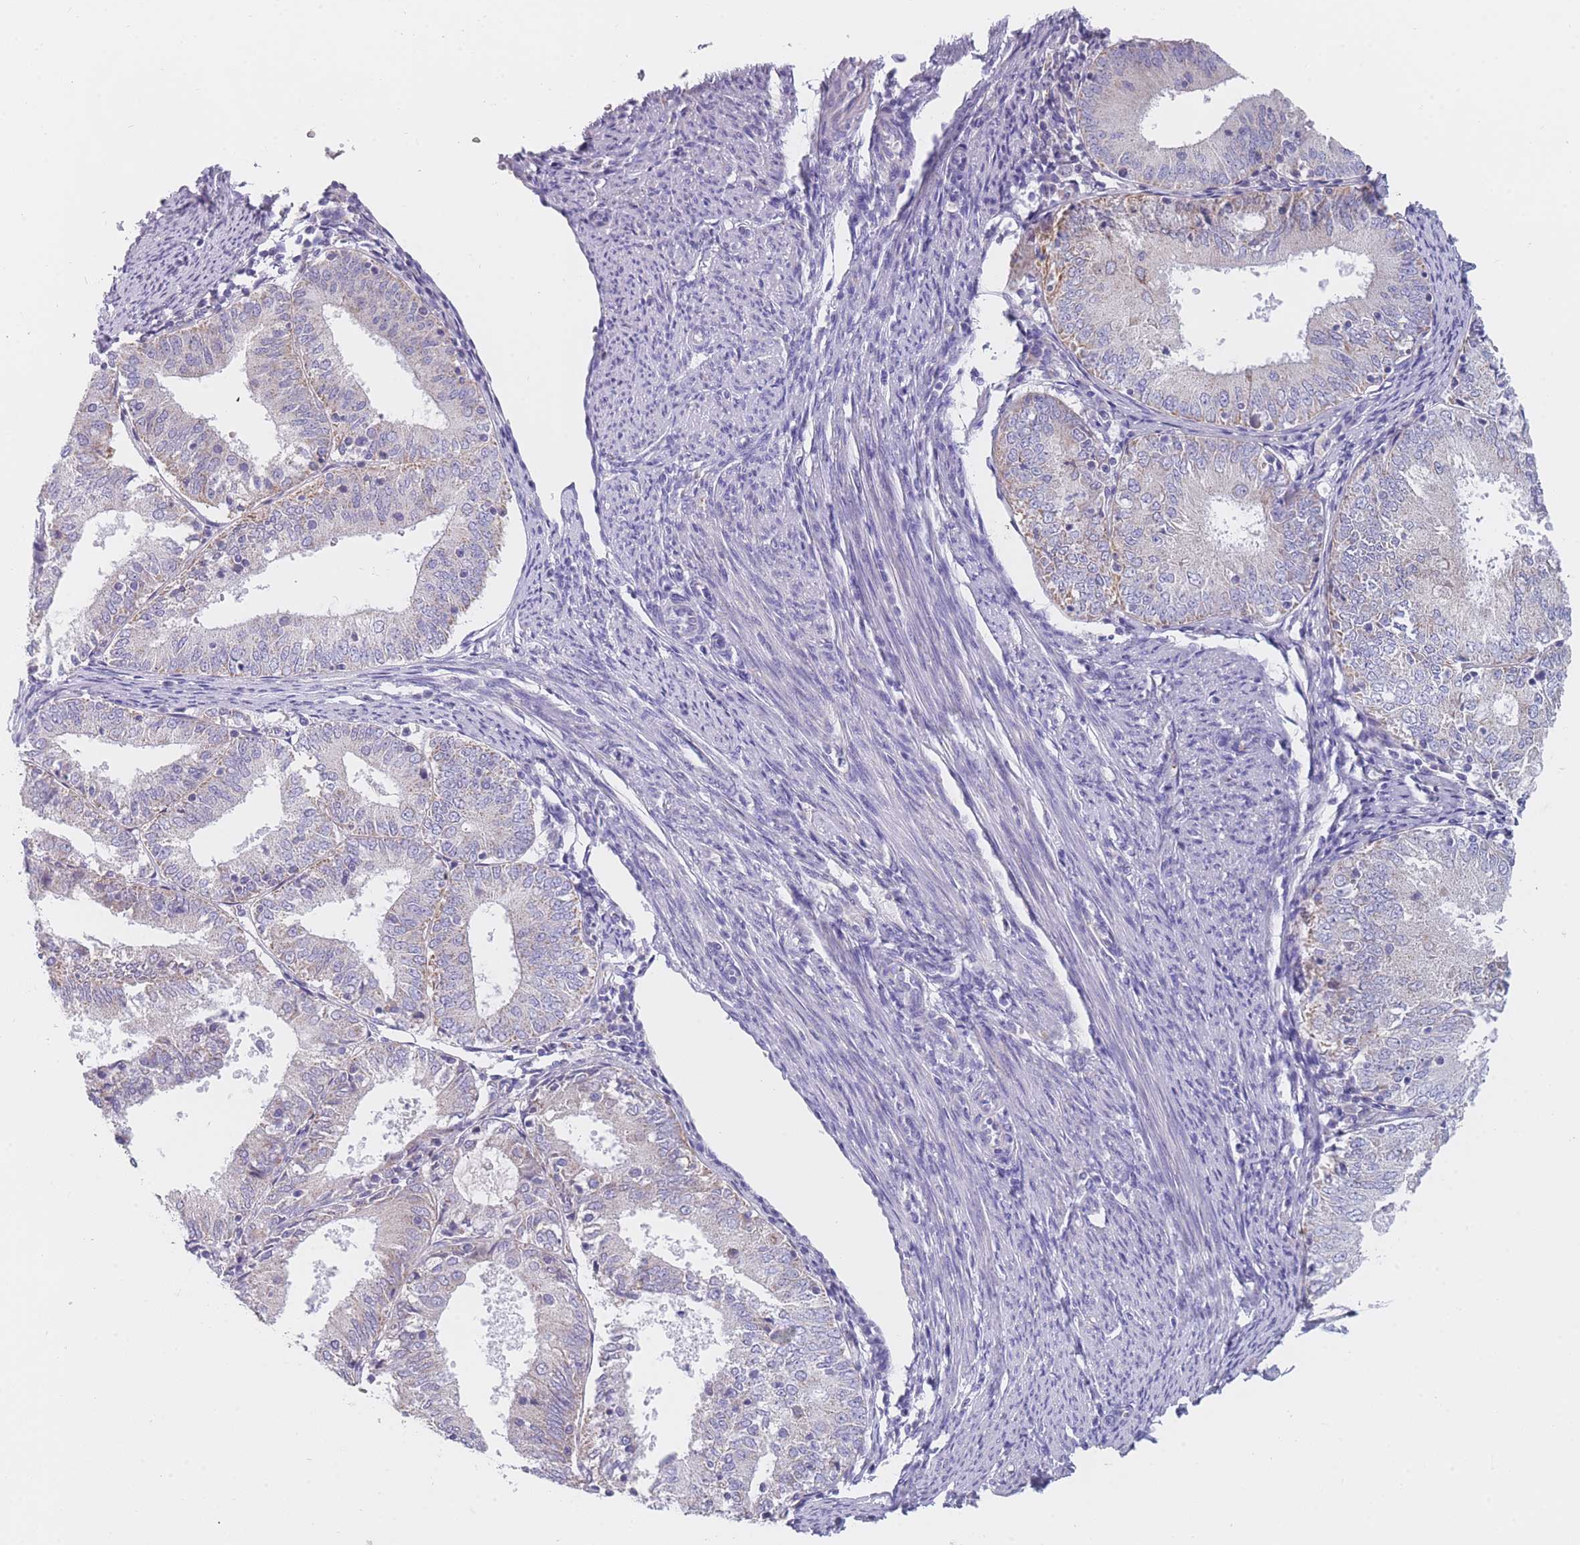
{"staining": {"intensity": "moderate", "quantity": "<25%", "location": "cytoplasmic/membranous"}, "tissue": "endometrial cancer", "cell_type": "Tumor cells", "image_type": "cancer", "snomed": [{"axis": "morphology", "description": "Adenocarcinoma, NOS"}, {"axis": "topography", "description": "Endometrium"}], "caption": "A high-resolution photomicrograph shows immunohistochemistry staining of endometrial adenocarcinoma, which exhibits moderate cytoplasmic/membranous expression in about <25% of tumor cells.", "gene": "MRPS14", "patient": {"sex": "female", "age": 57}}